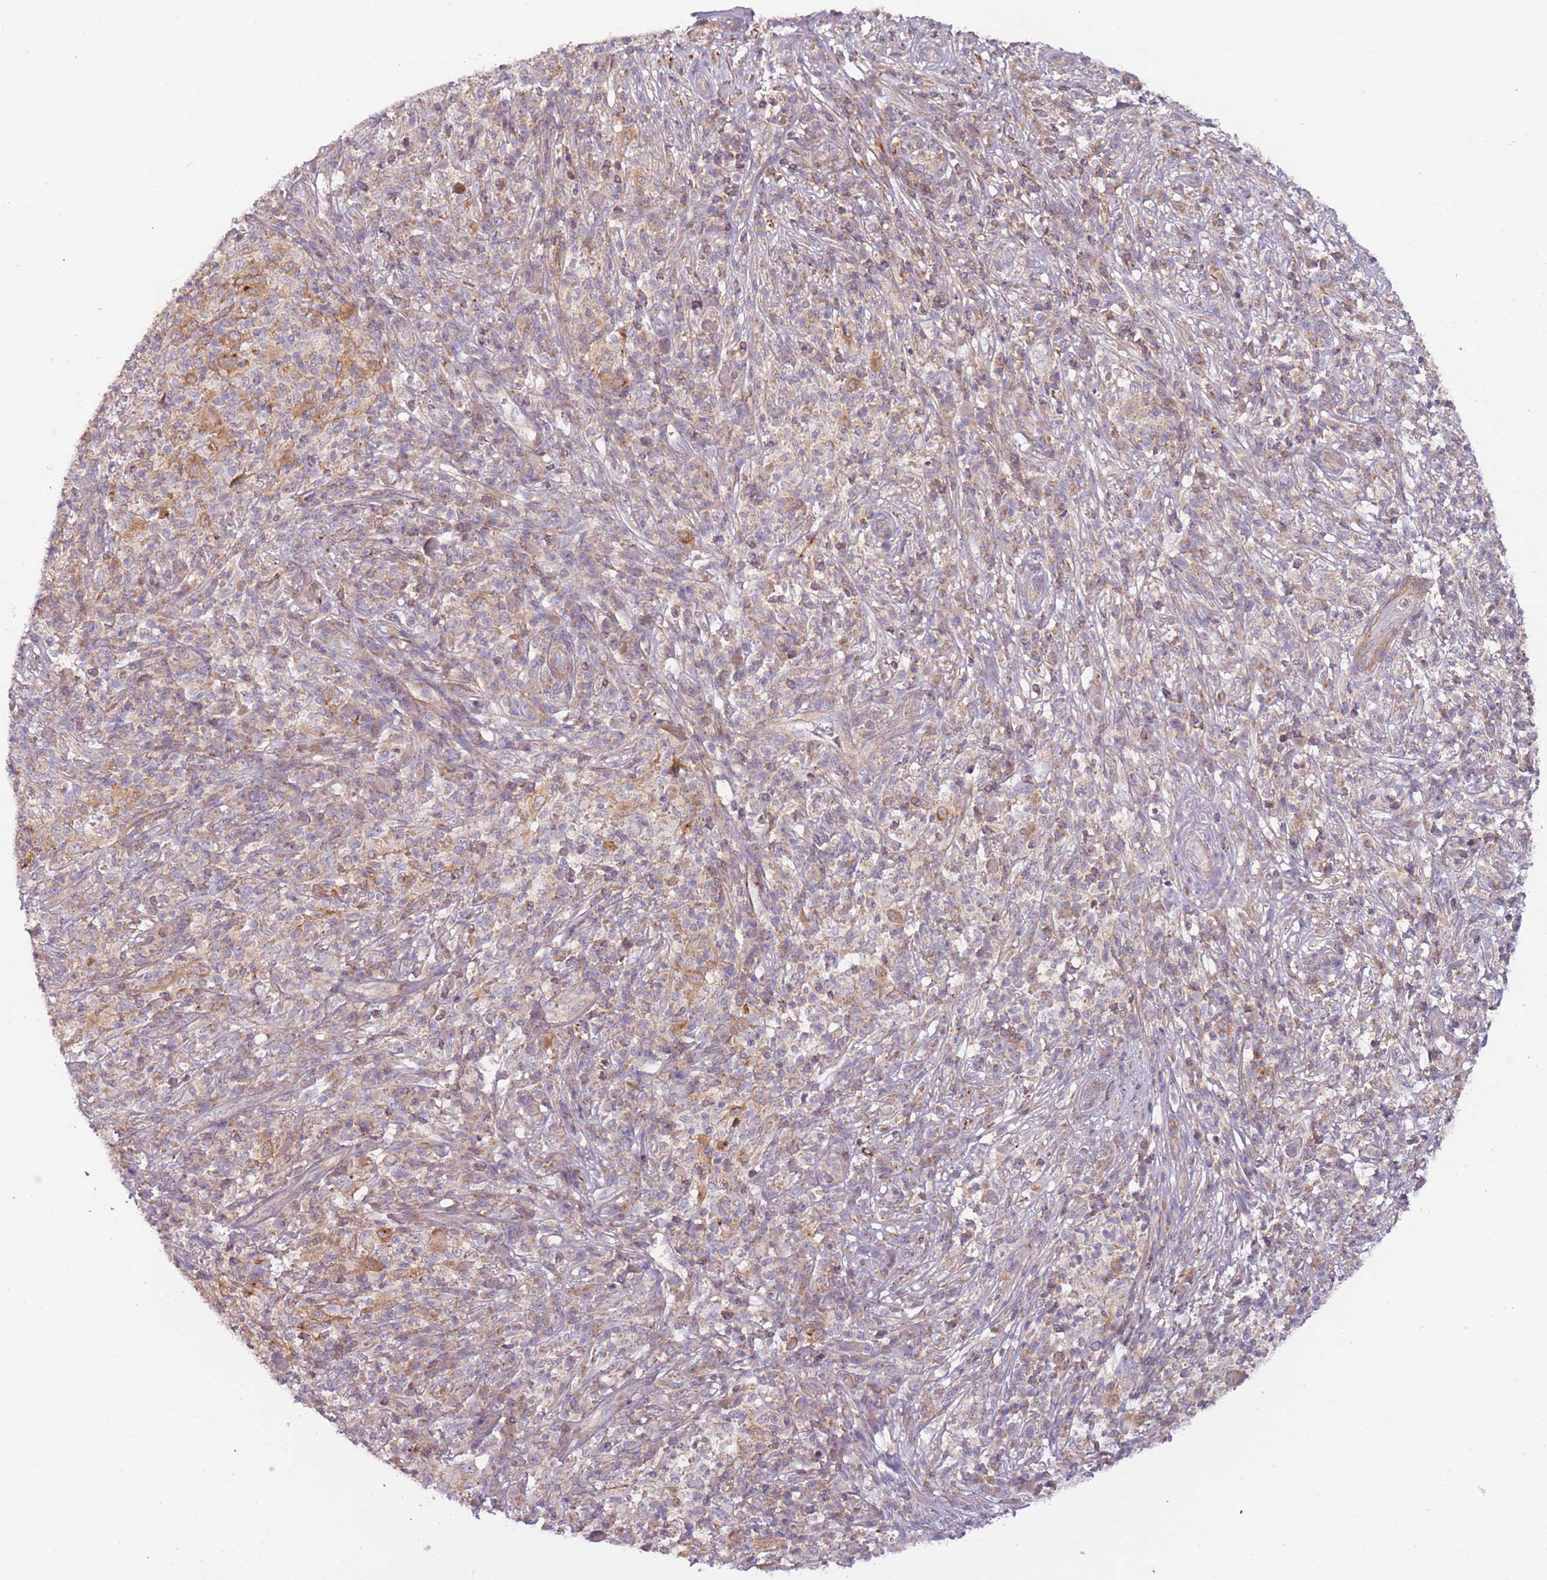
{"staining": {"intensity": "weak", "quantity": "25%-75%", "location": "cytoplasmic/membranous"}, "tissue": "melanoma", "cell_type": "Tumor cells", "image_type": "cancer", "snomed": [{"axis": "morphology", "description": "Malignant melanoma, NOS"}, {"axis": "topography", "description": "Skin"}], "caption": "Immunohistochemistry micrograph of neoplastic tissue: human malignant melanoma stained using IHC displays low levels of weak protein expression localized specifically in the cytoplasmic/membranous of tumor cells, appearing as a cytoplasmic/membranous brown color.", "gene": "DTD2", "patient": {"sex": "male", "age": 66}}